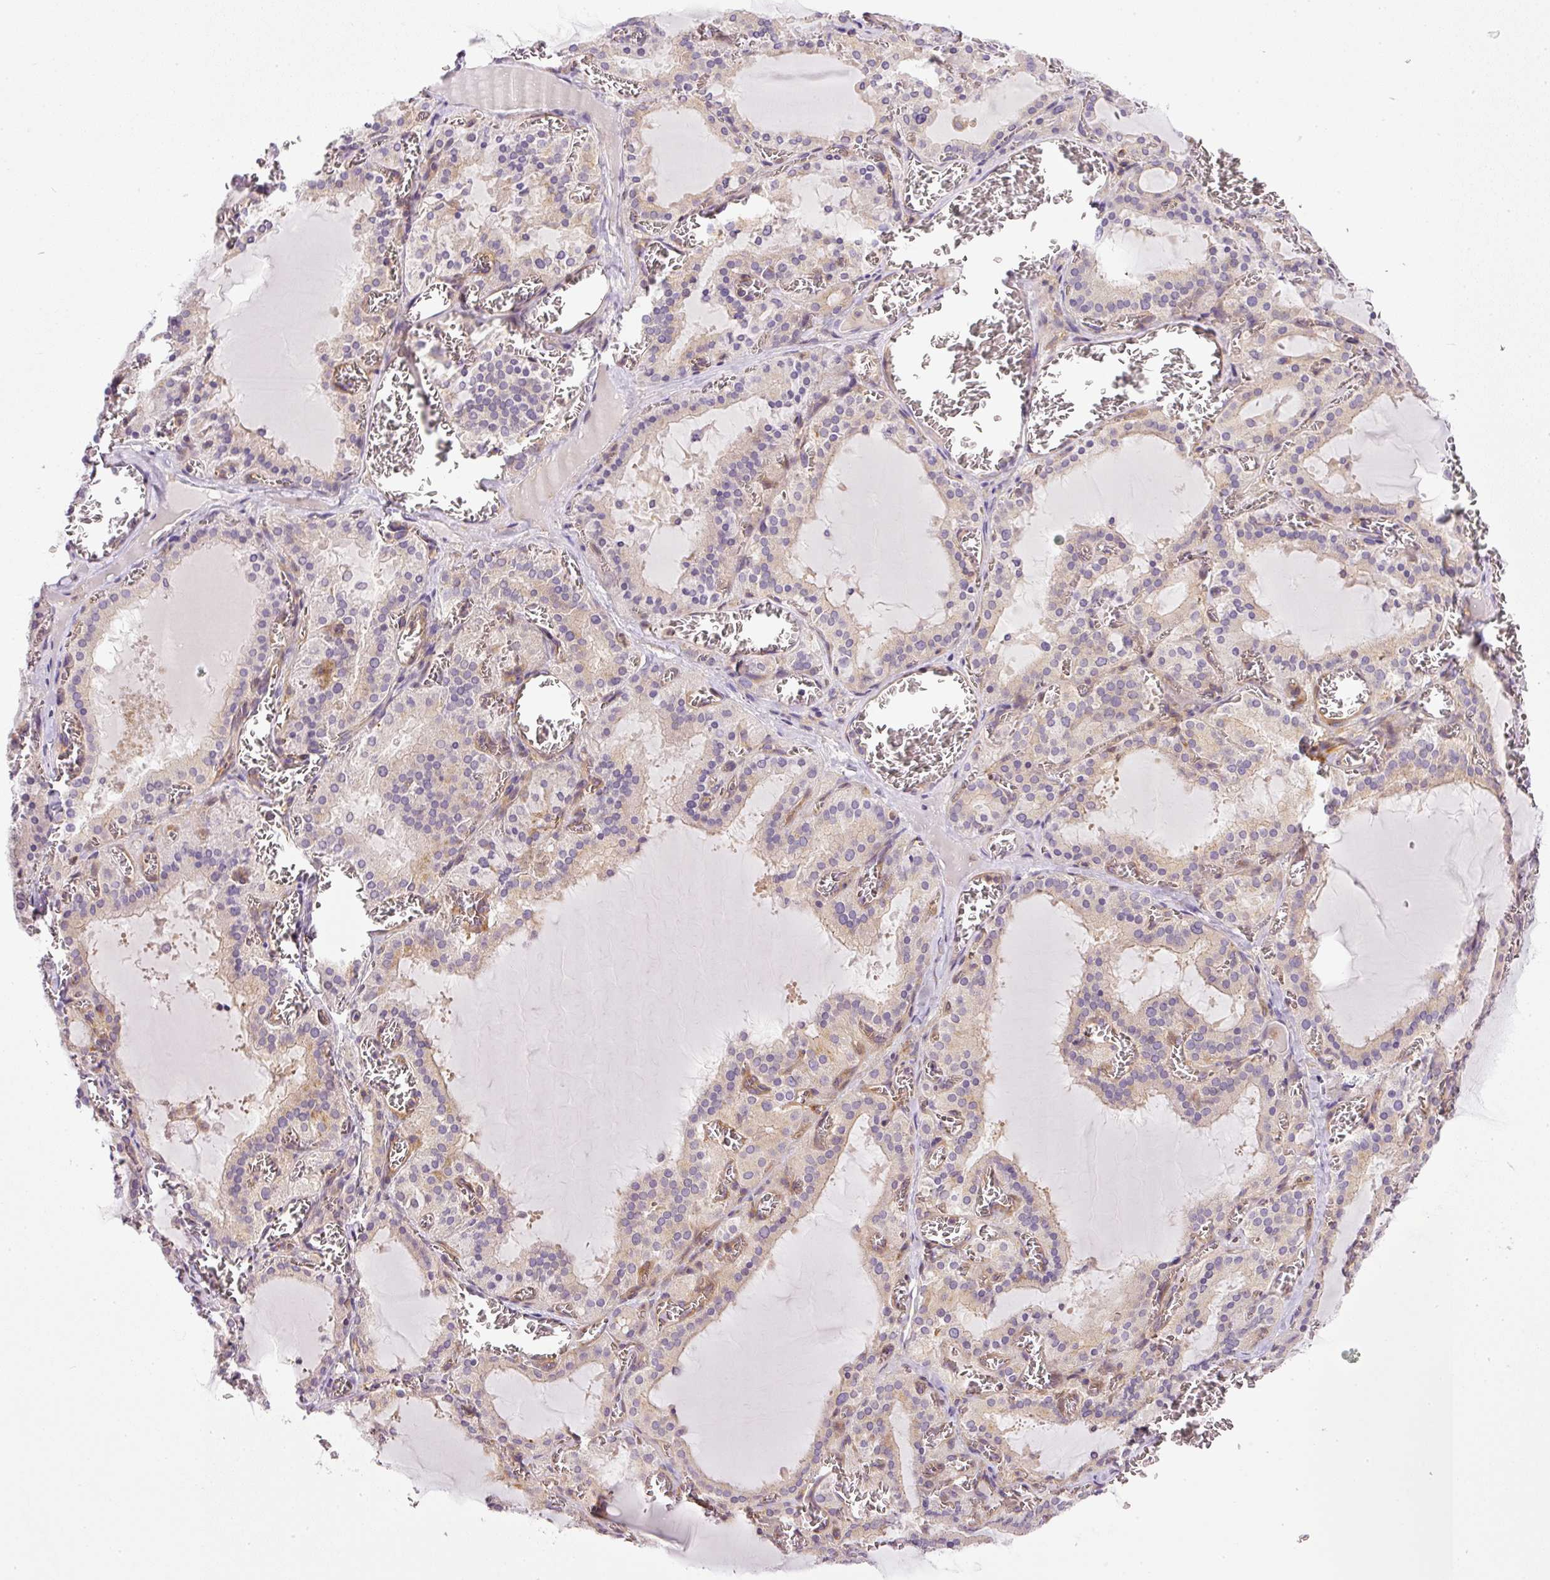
{"staining": {"intensity": "weak", "quantity": "25%-75%", "location": "cytoplasmic/membranous"}, "tissue": "thyroid gland", "cell_type": "Glandular cells", "image_type": "normal", "snomed": [{"axis": "morphology", "description": "Normal tissue, NOS"}, {"axis": "topography", "description": "Thyroid gland"}], "caption": "High-power microscopy captured an immunohistochemistry image of normal thyroid gland, revealing weak cytoplasmic/membranous positivity in approximately 25%-75% of glandular cells.", "gene": "TBC1D2B", "patient": {"sex": "female", "age": 30}}